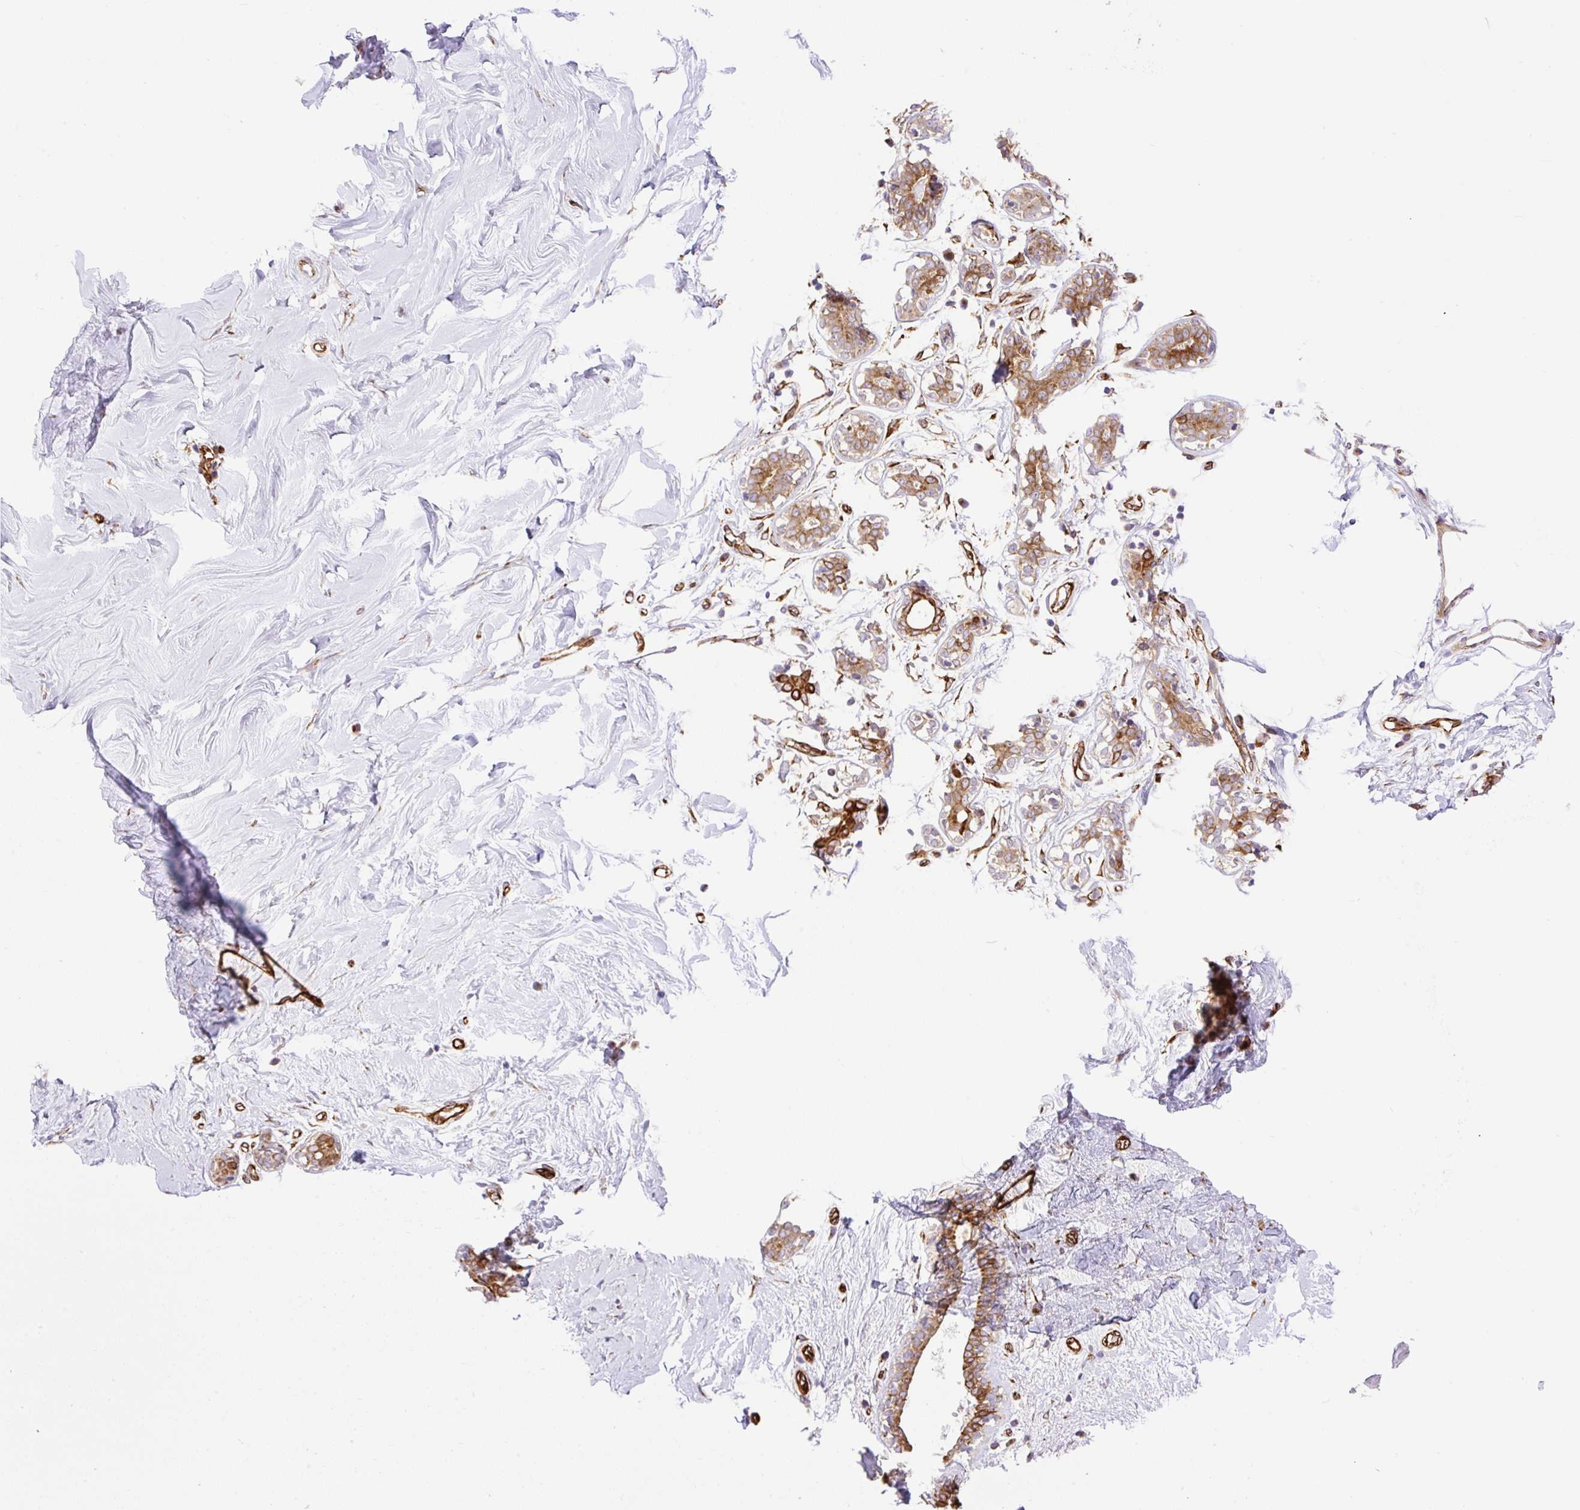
{"staining": {"intensity": "negative", "quantity": "none", "location": "none"}, "tissue": "breast", "cell_type": "Adipocytes", "image_type": "normal", "snomed": [{"axis": "morphology", "description": "Normal tissue, NOS"}, {"axis": "topography", "description": "Breast"}], "caption": "This is an immunohistochemistry histopathology image of benign breast. There is no expression in adipocytes.", "gene": "RAB30", "patient": {"sex": "female", "age": 27}}